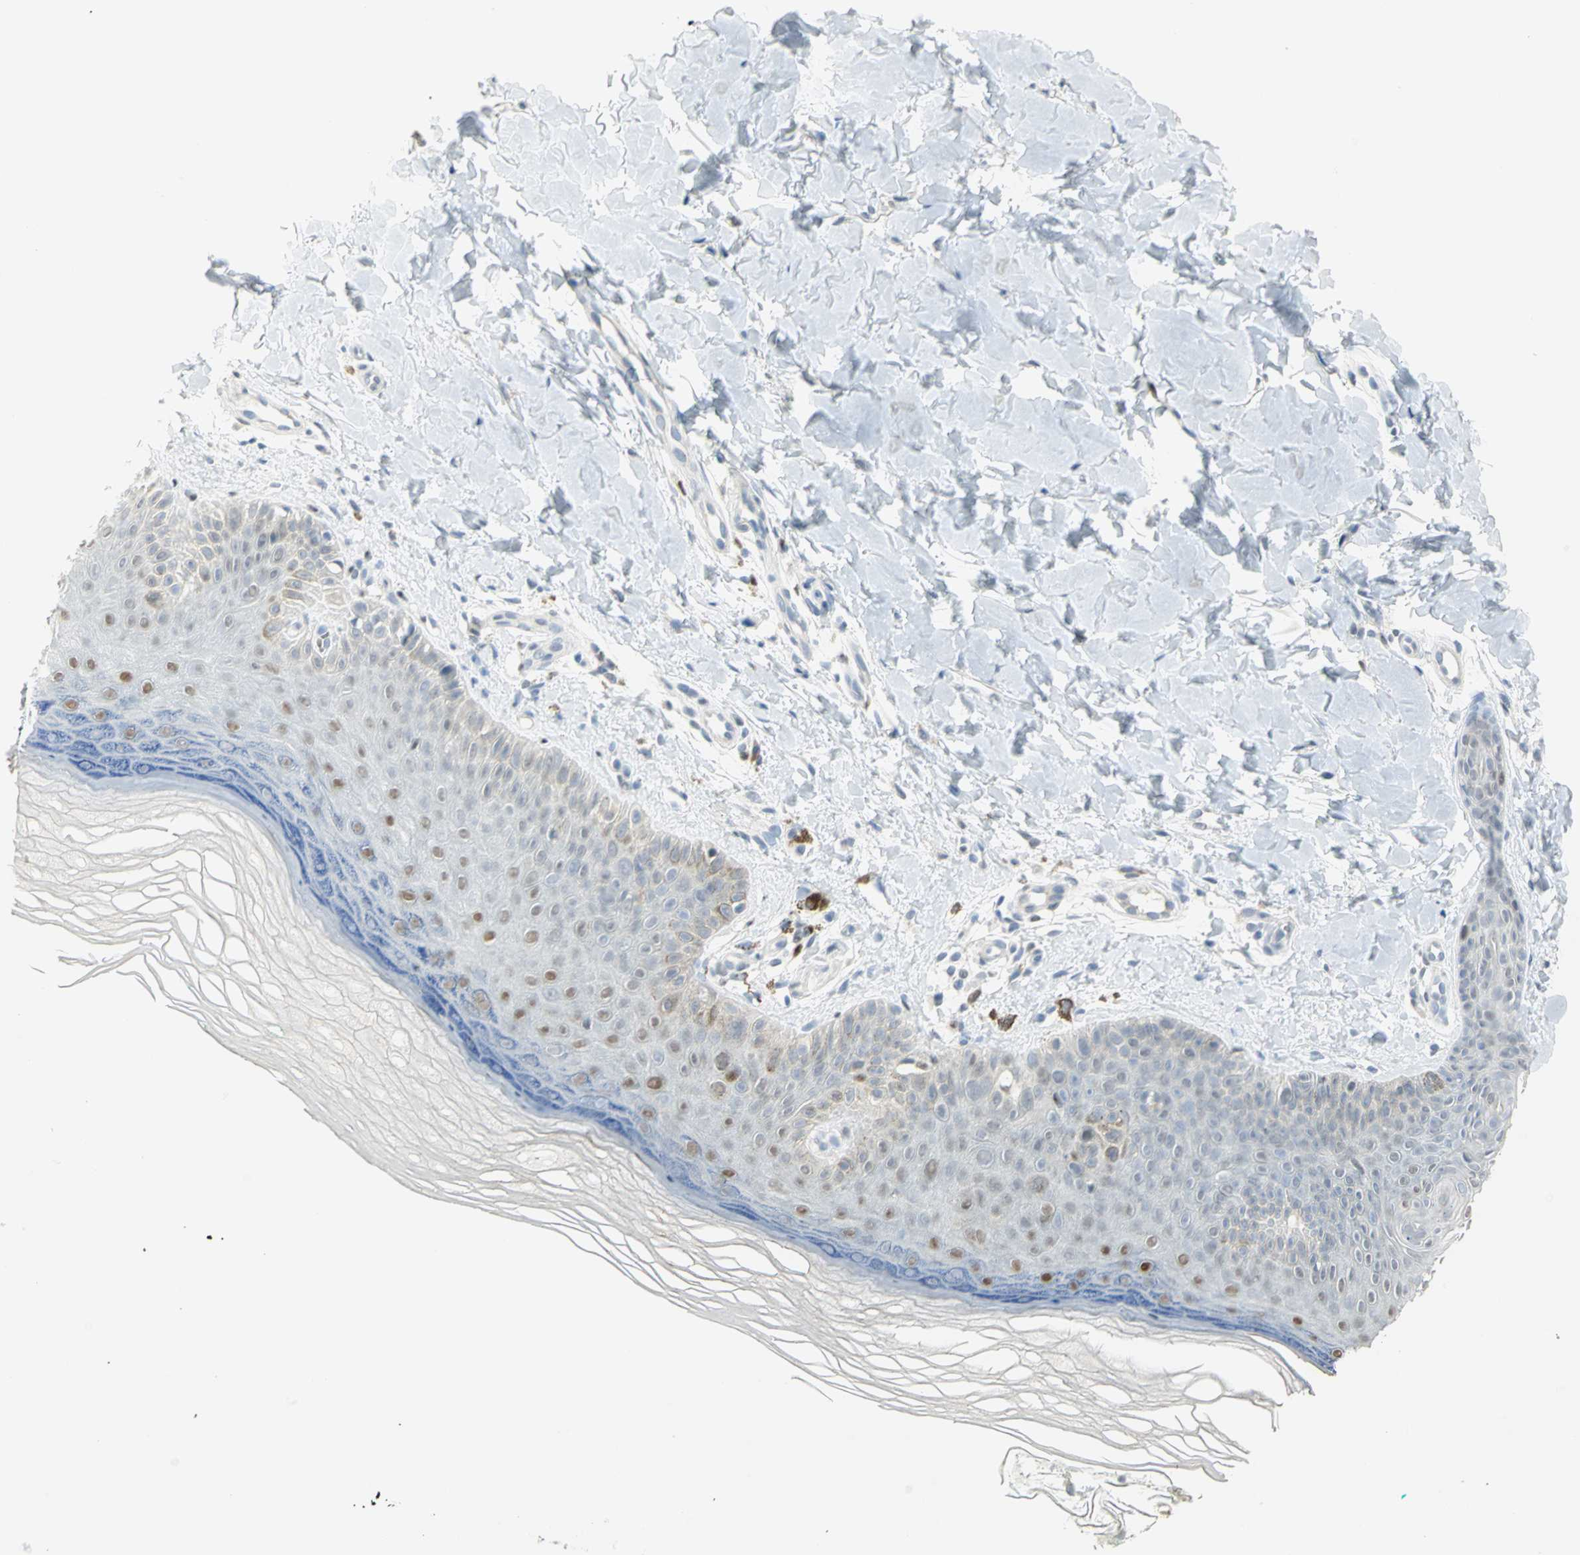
{"staining": {"intensity": "negative", "quantity": "none", "location": "none"}, "tissue": "skin", "cell_type": "Fibroblasts", "image_type": "normal", "snomed": [{"axis": "morphology", "description": "Normal tissue, NOS"}, {"axis": "topography", "description": "Skin"}], "caption": "DAB immunohistochemical staining of unremarkable skin displays no significant staining in fibroblasts.", "gene": "BCL6", "patient": {"sex": "male", "age": 26}}